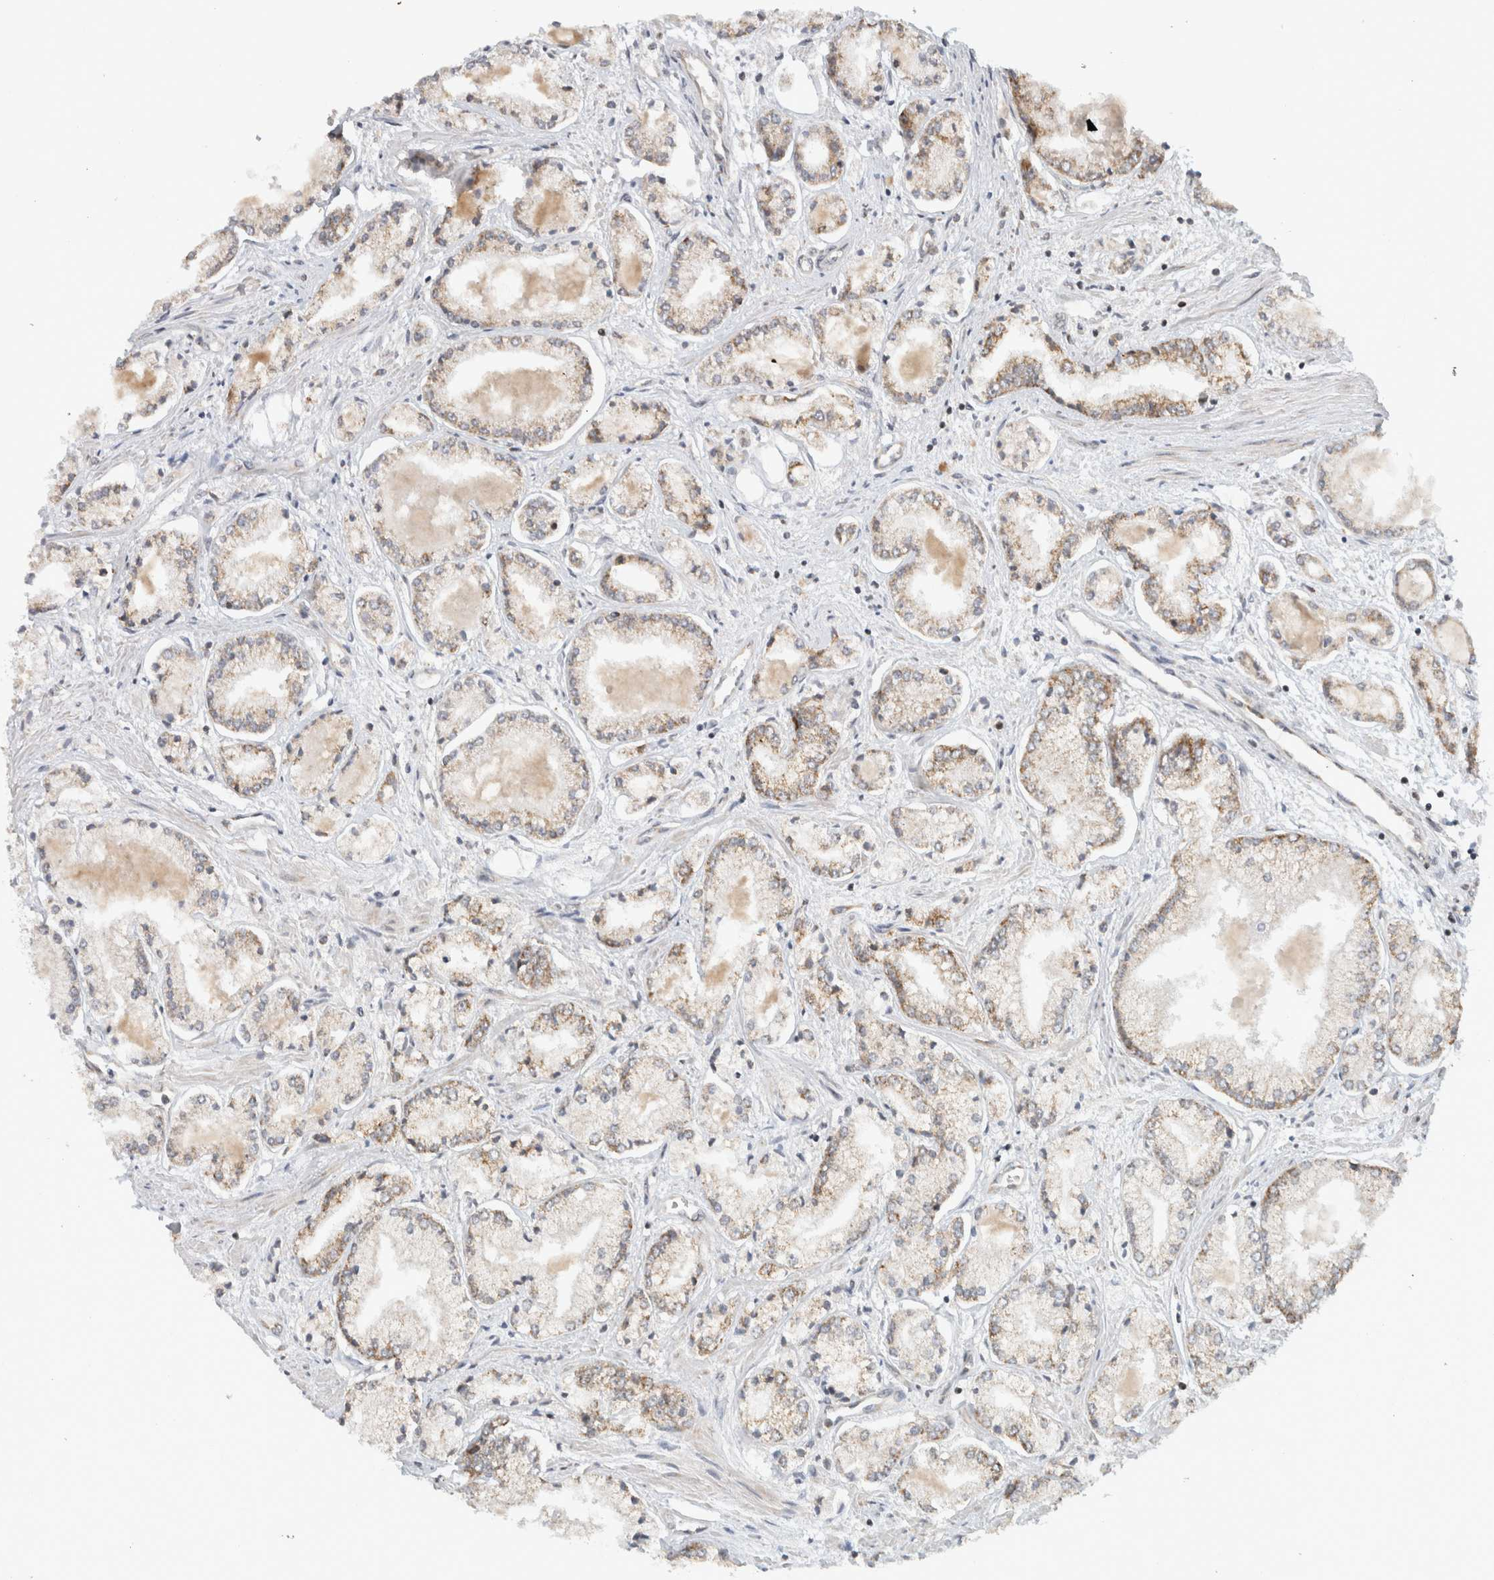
{"staining": {"intensity": "moderate", "quantity": "25%-75%", "location": "cytoplasmic/membranous"}, "tissue": "prostate cancer", "cell_type": "Tumor cells", "image_type": "cancer", "snomed": [{"axis": "morphology", "description": "Adenocarcinoma, Low grade"}, {"axis": "topography", "description": "Prostate"}], "caption": "Immunohistochemical staining of human prostate cancer (adenocarcinoma (low-grade)) reveals moderate cytoplasmic/membranous protein positivity in about 25%-75% of tumor cells.", "gene": "CMC2", "patient": {"sex": "male", "age": 52}}